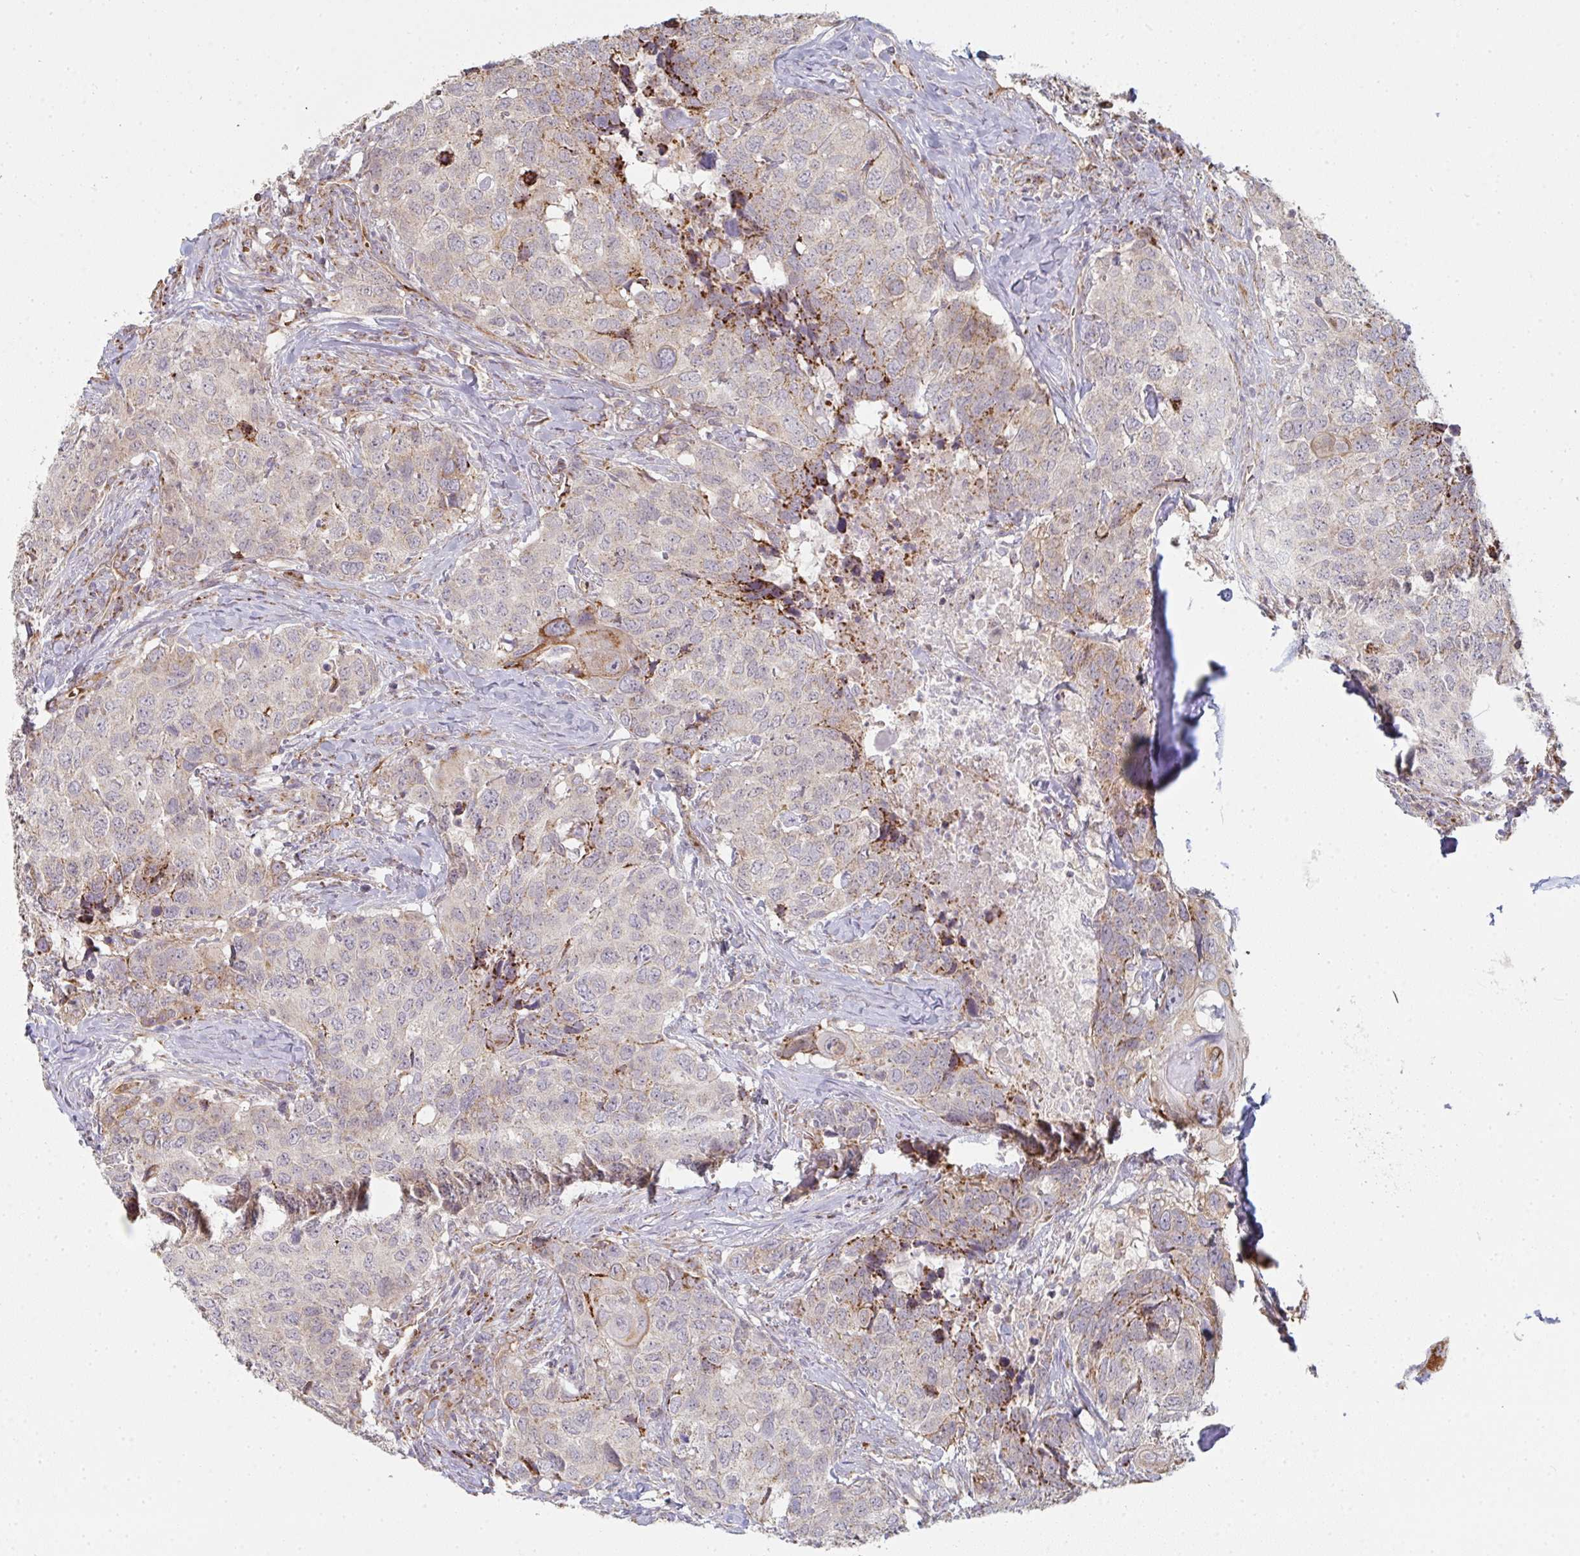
{"staining": {"intensity": "moderate", "quantity": "<25%", "location": "cytoplasmic/membranous"}, "tissue": "head and neck cancer", "cell_type": "Tumor cells", "image_type": "cancer", "snomed": [{"axis": "morphology", "description": "Normal tissue, NOS"}, {"axis": "morphology", "description": "Squamous cell carcinoma, NOS"}, {"axis": "topography", "description": "Skeletal muscle"}, {"axis": "topography", "description": "Vascular tissue"}, {"axis": "topography", "description": "Peripheral nerve tissue"}, {"axis": "topography", "description": "Head-Neck"}], "caption": "Immunohistochemical staining of squamous cell carcinoma (head and neck) exhibits moderate cytoplasmic/membranous protein expression in about <25% of tumor cells.", "gene": "ZNF526", "patient": {"sex": "male", "age": 66}}